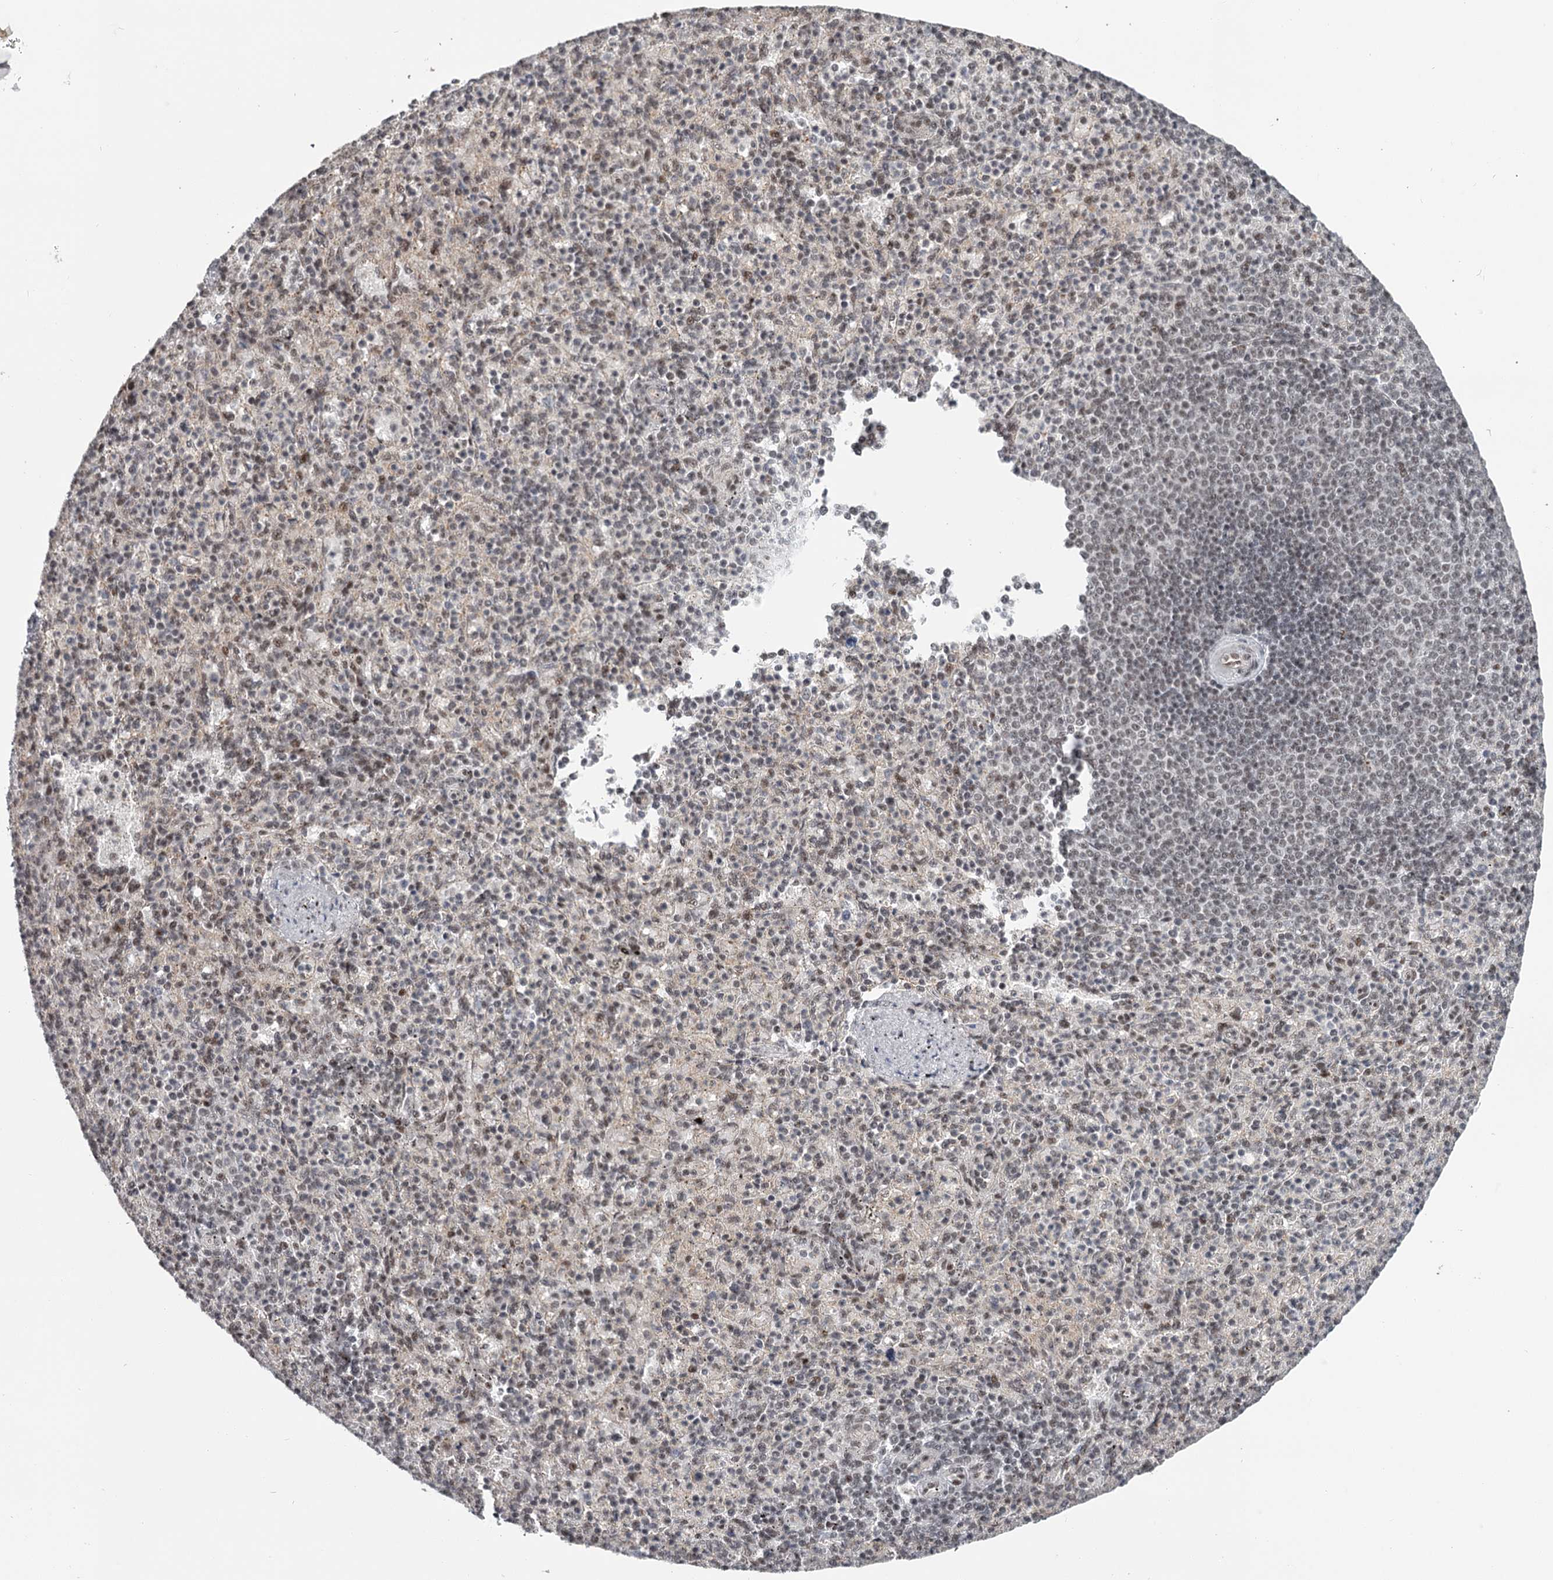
{"staining": {"intensity": "weak", "quantity": ">75%", "location": "nuclear"}, "tissue": "spleen", "cell_type": "Cells in red pulp", "image_type": "normal", "snomed": [{"axis": "morphology", "description": "Normal tissue, NOS"}, {"axis": "topography", "description": "Spleen"}], "caption": "Human spleen stained for a protein (brown) demonstrates weak nuclear positive staining in approximately >75% of cells in red pulp.", "gene": "FAM13C", "patient": {"sex": "female", "age": 74}}